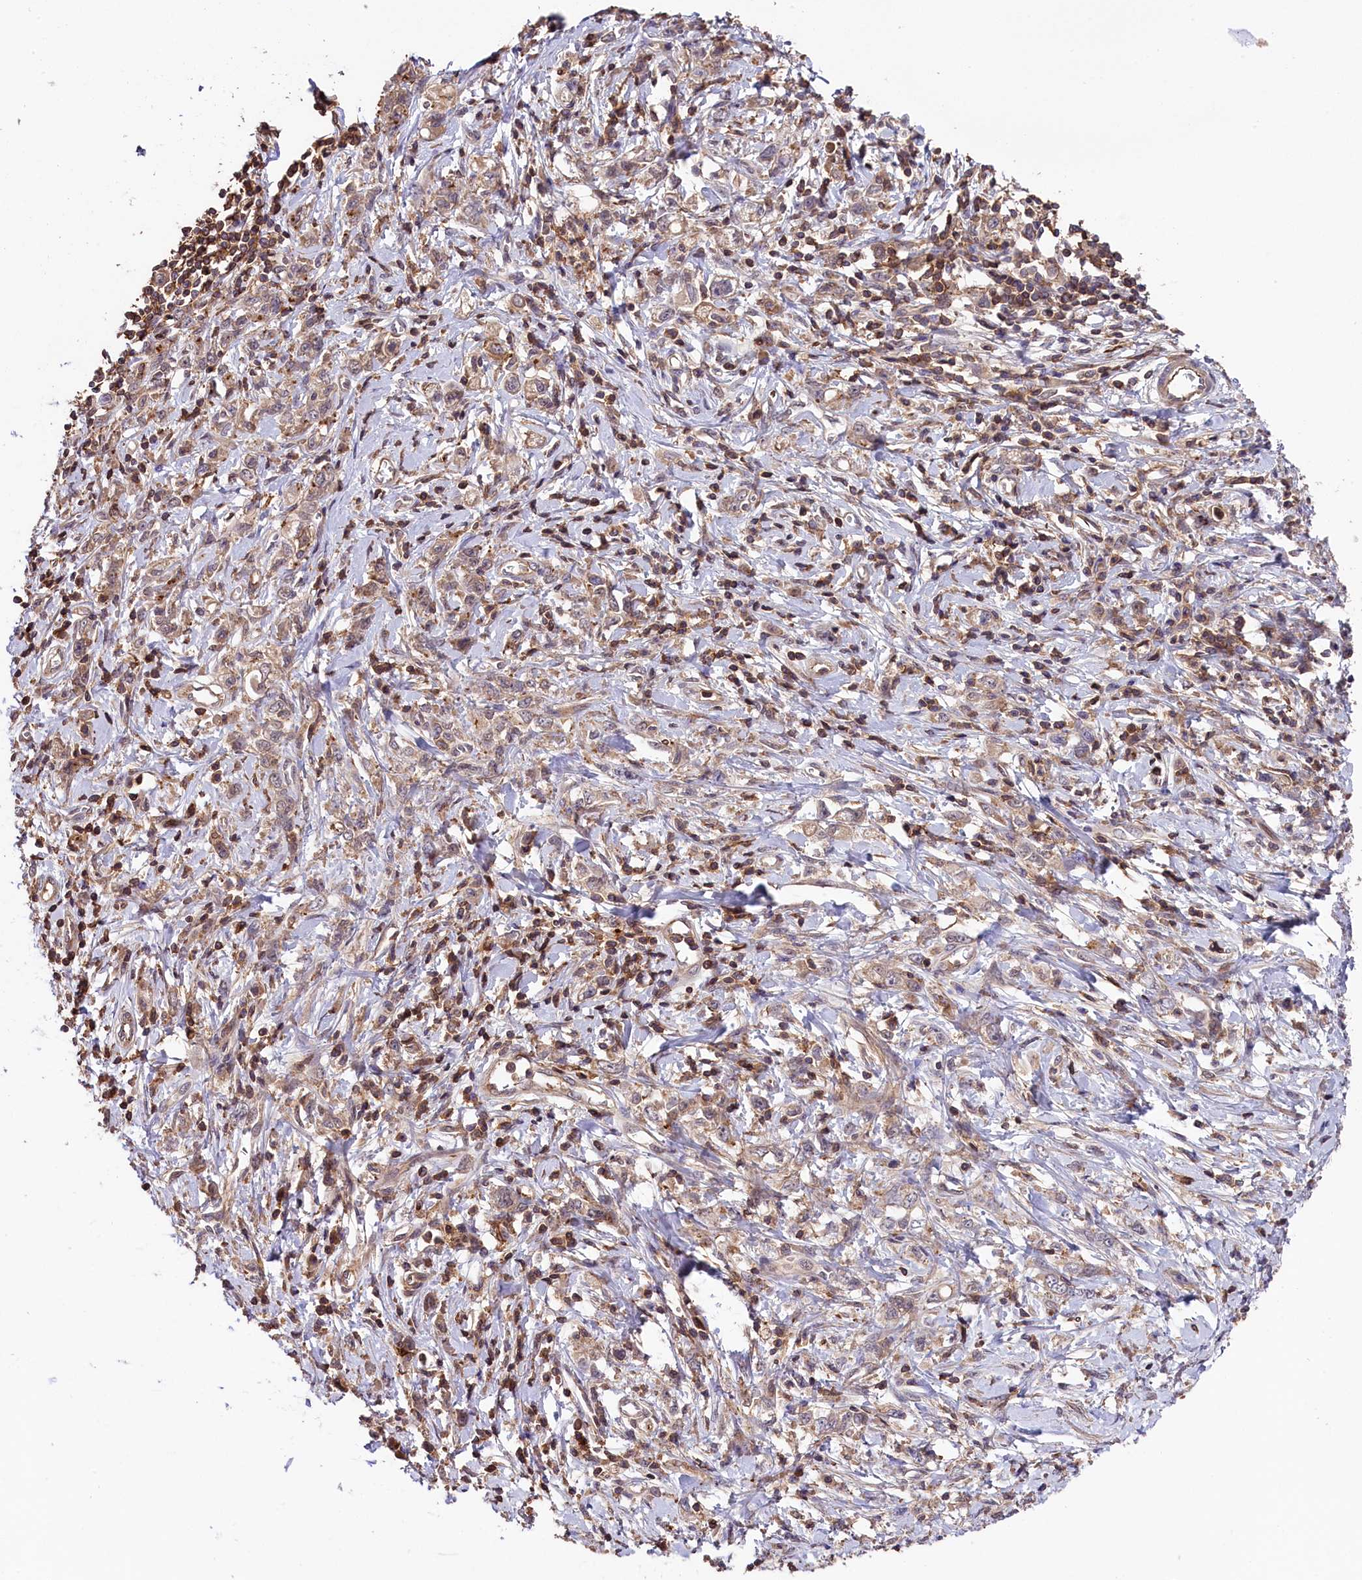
{"staining": {"intensity": "weak", "quantity": "25%-75%", "location": "cytoplasmic/membranous"}, "tissue": "stomach cancer", "cell_type": "Tumor cells", "image_type": "cancer", "snomed": [{"axis": "morphology", "description": "Adenocarcinoma, NOS"}, {"axis": "topography", "description": "Stomach"}], "caption": "A high-resolution micrograph shows IHC staining of stomach cancer (adenocarcinoma), which demonstrates weak cytoplasmic/membranous staining in approximately 25%-75% of tumor cells.", "gene": "SKIDA1", "patient": {"sex": "female", "age": 76}}